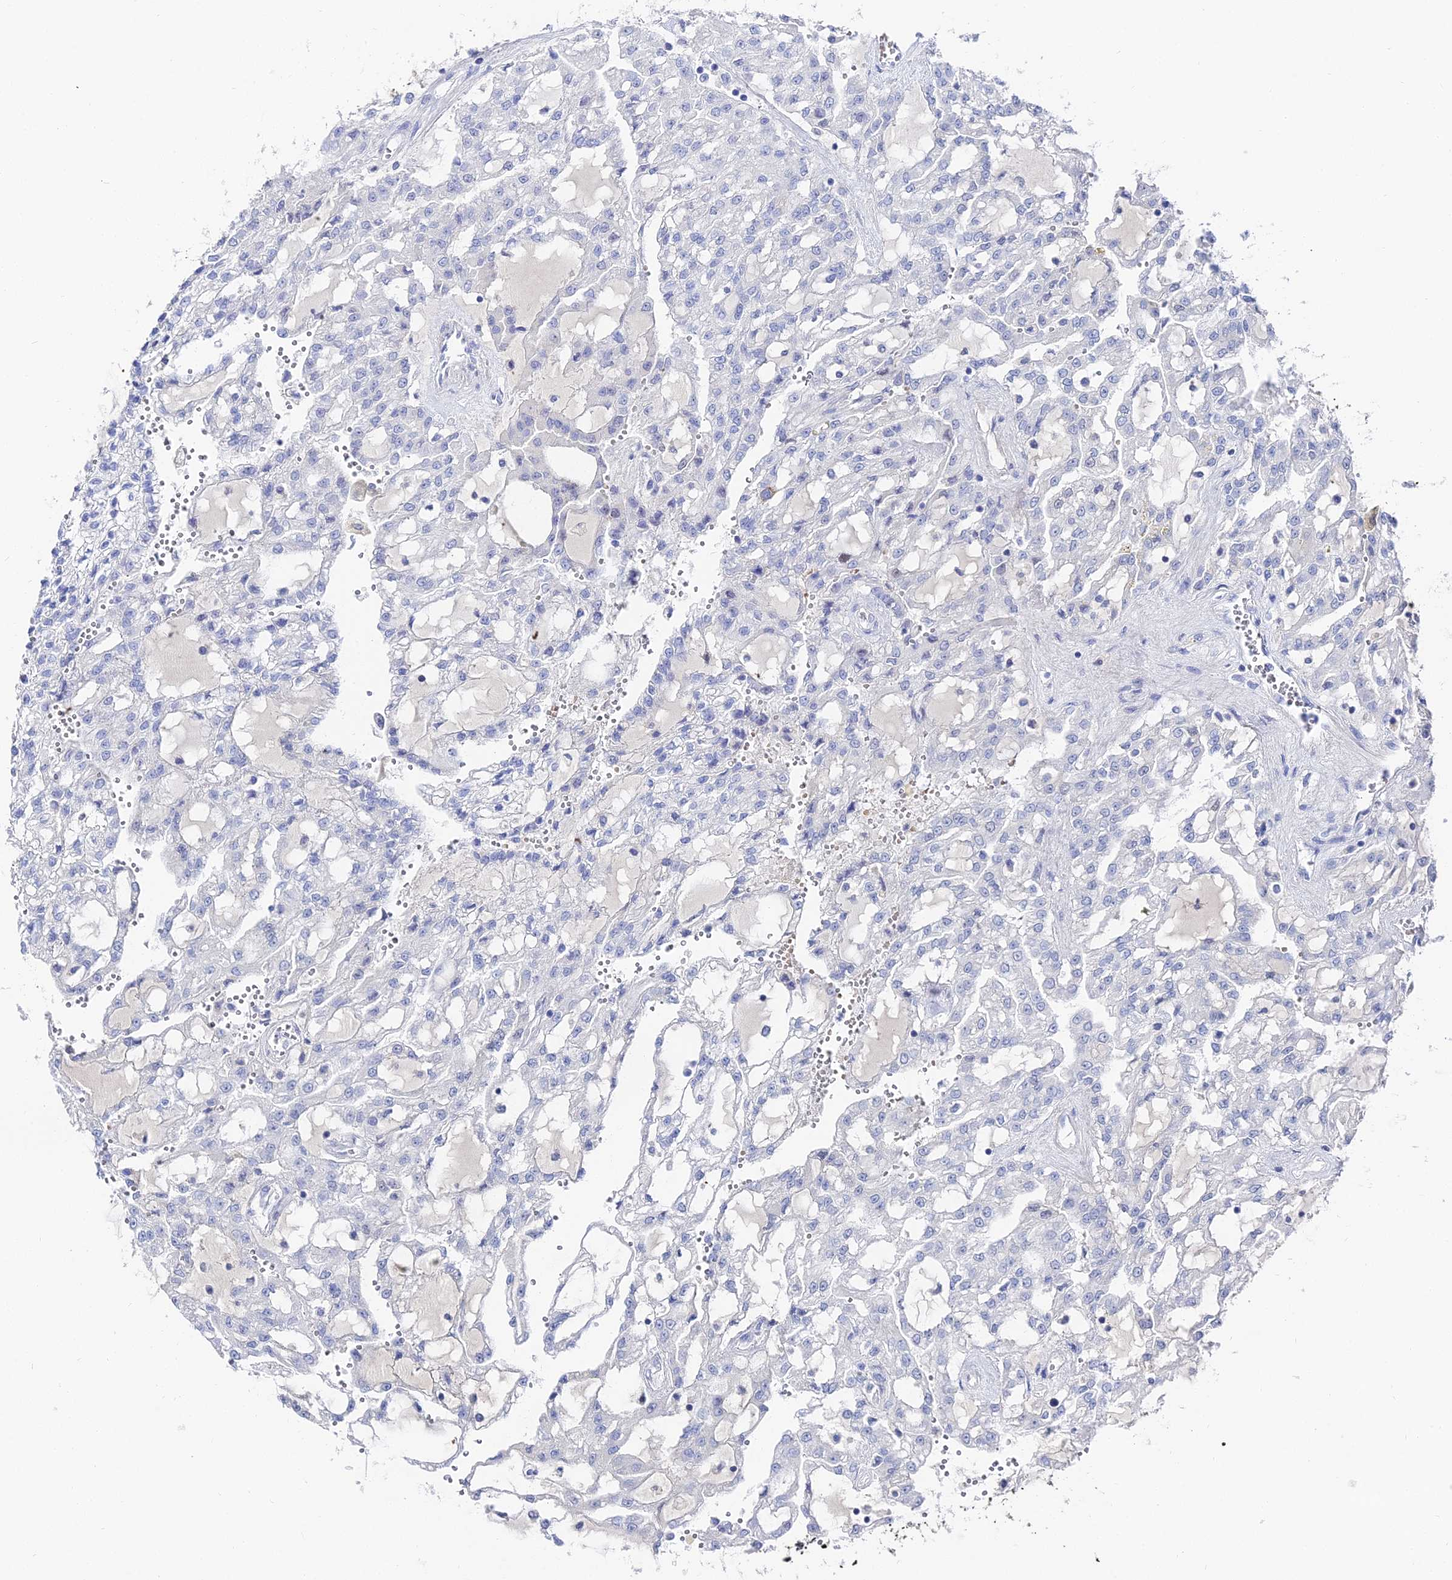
{"staining": {"intensity": "negative", "quantity": "none", "location": "none"}, "tissue": "renal cancer", "cell_type": "Tumor cells", "image_type": "cancer", "snomed": [{"axis": "morphology", "description": "Adenocarcinoma, NOS"}, {"axis": "topography", "description": "Kidney"}], "caption": "Tumor cells are negative for protein expression in human renal cancer (adenocarcinoma). The staining was performed using DAB (3,3'-diaminobenzidine) to visualize the protein expression in brown, while the nuclei were stained in blue with hematoxylin (Magnification: 20x).", "gene": "KRT17", "patient": {"sex": "male", "age": 63}}